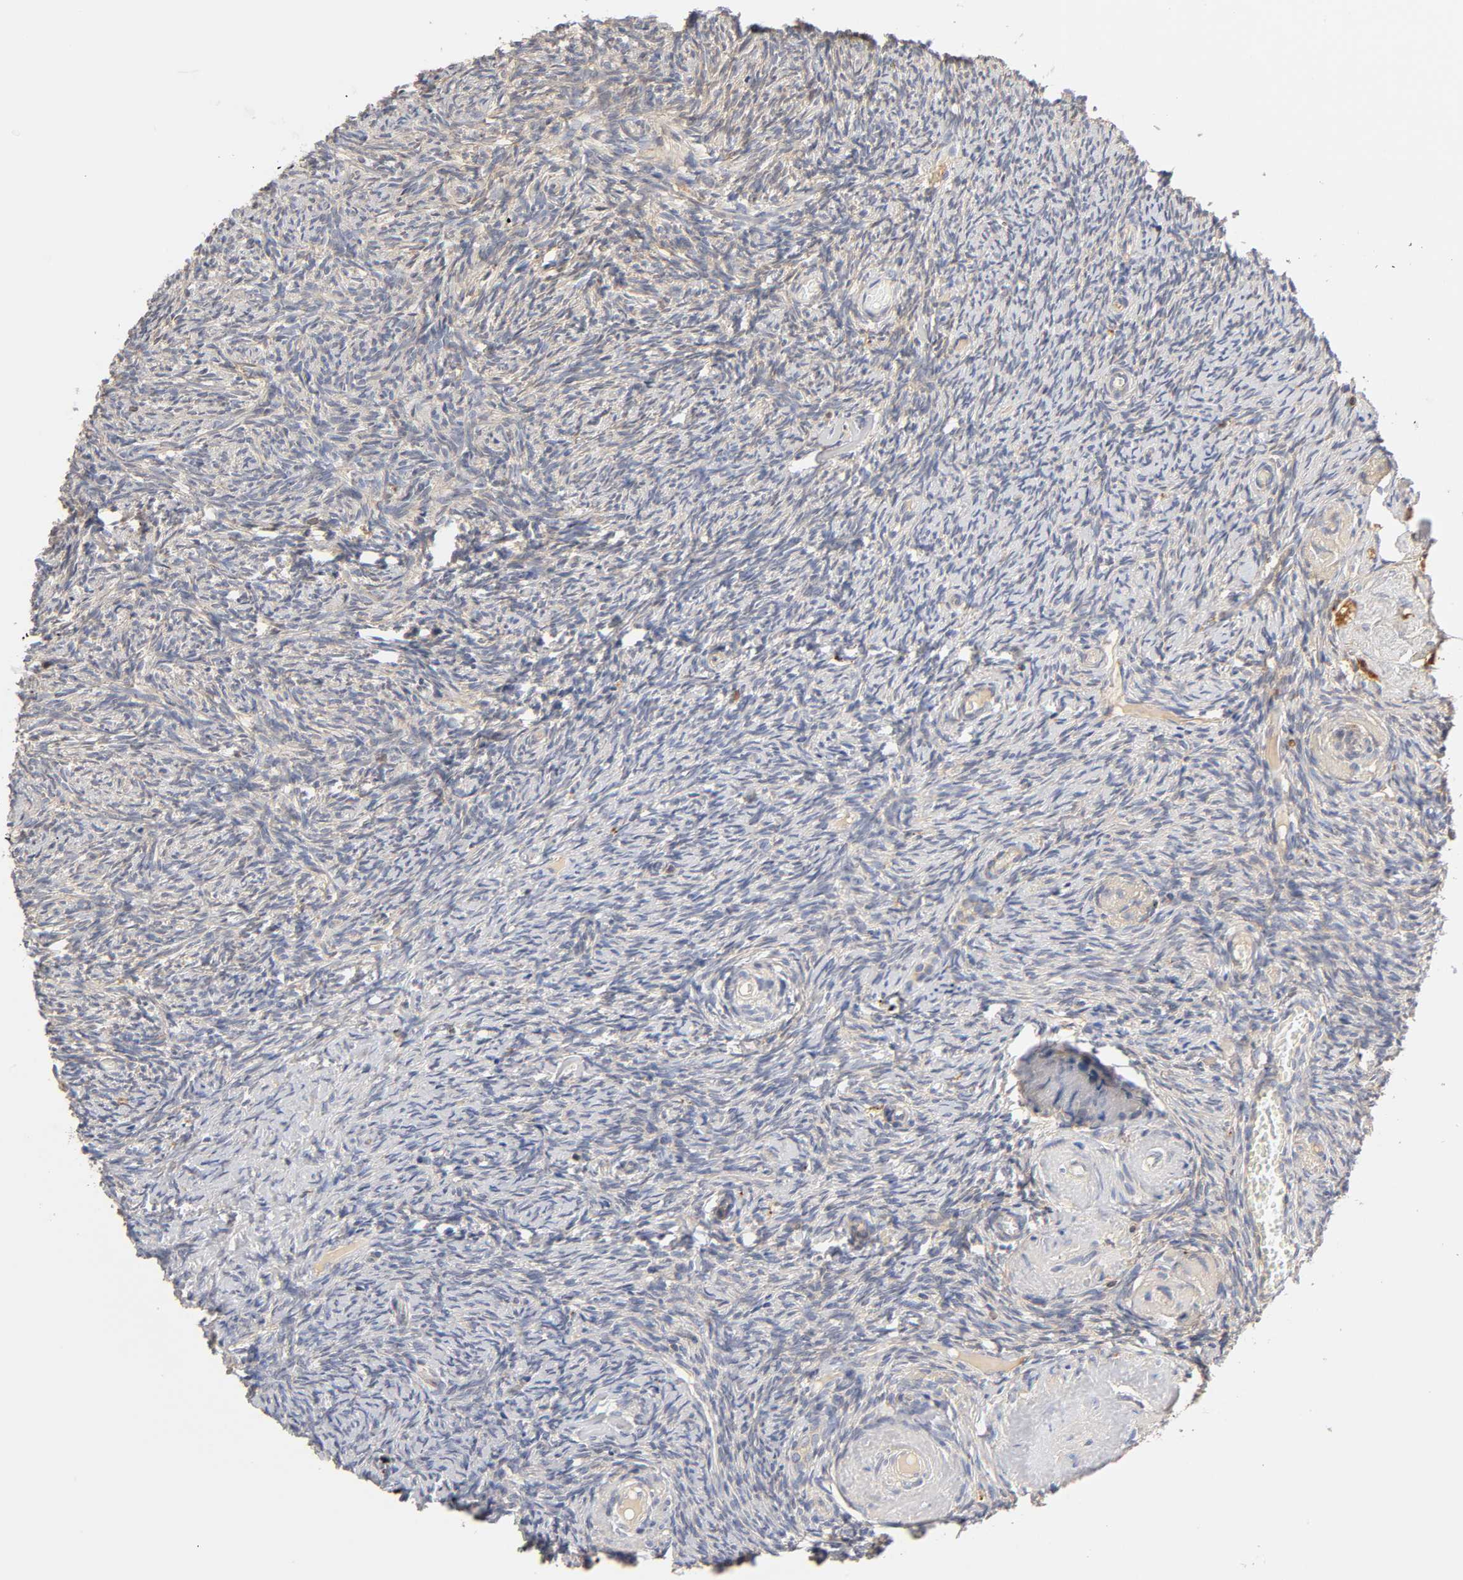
{"staining": {"intensity": "weak", "quantity": "25%-75%", "location": "cytoplasmic/membranous"}, "tissue": "ovary", "cell_type": "Ovarian stroma cells", "image_type": "normal", "snomed": [{"axis": "morphology", "description": "Normal tissue, NOS"}, {"axis": "topography", "description": "Ovary"}], "caption": "High-power microscopy captured an immunohistochemistry (IHC) image of unremarkable ovary, revealing weak cytoplasmic/membranous staining in approximately 25%-75% of ovarian stroma cells. (DAB IHC, brown staining for protein, blue staining for nuclei).", "gene": "RHOA", "patient": {"sex": "female", "age": 60}}